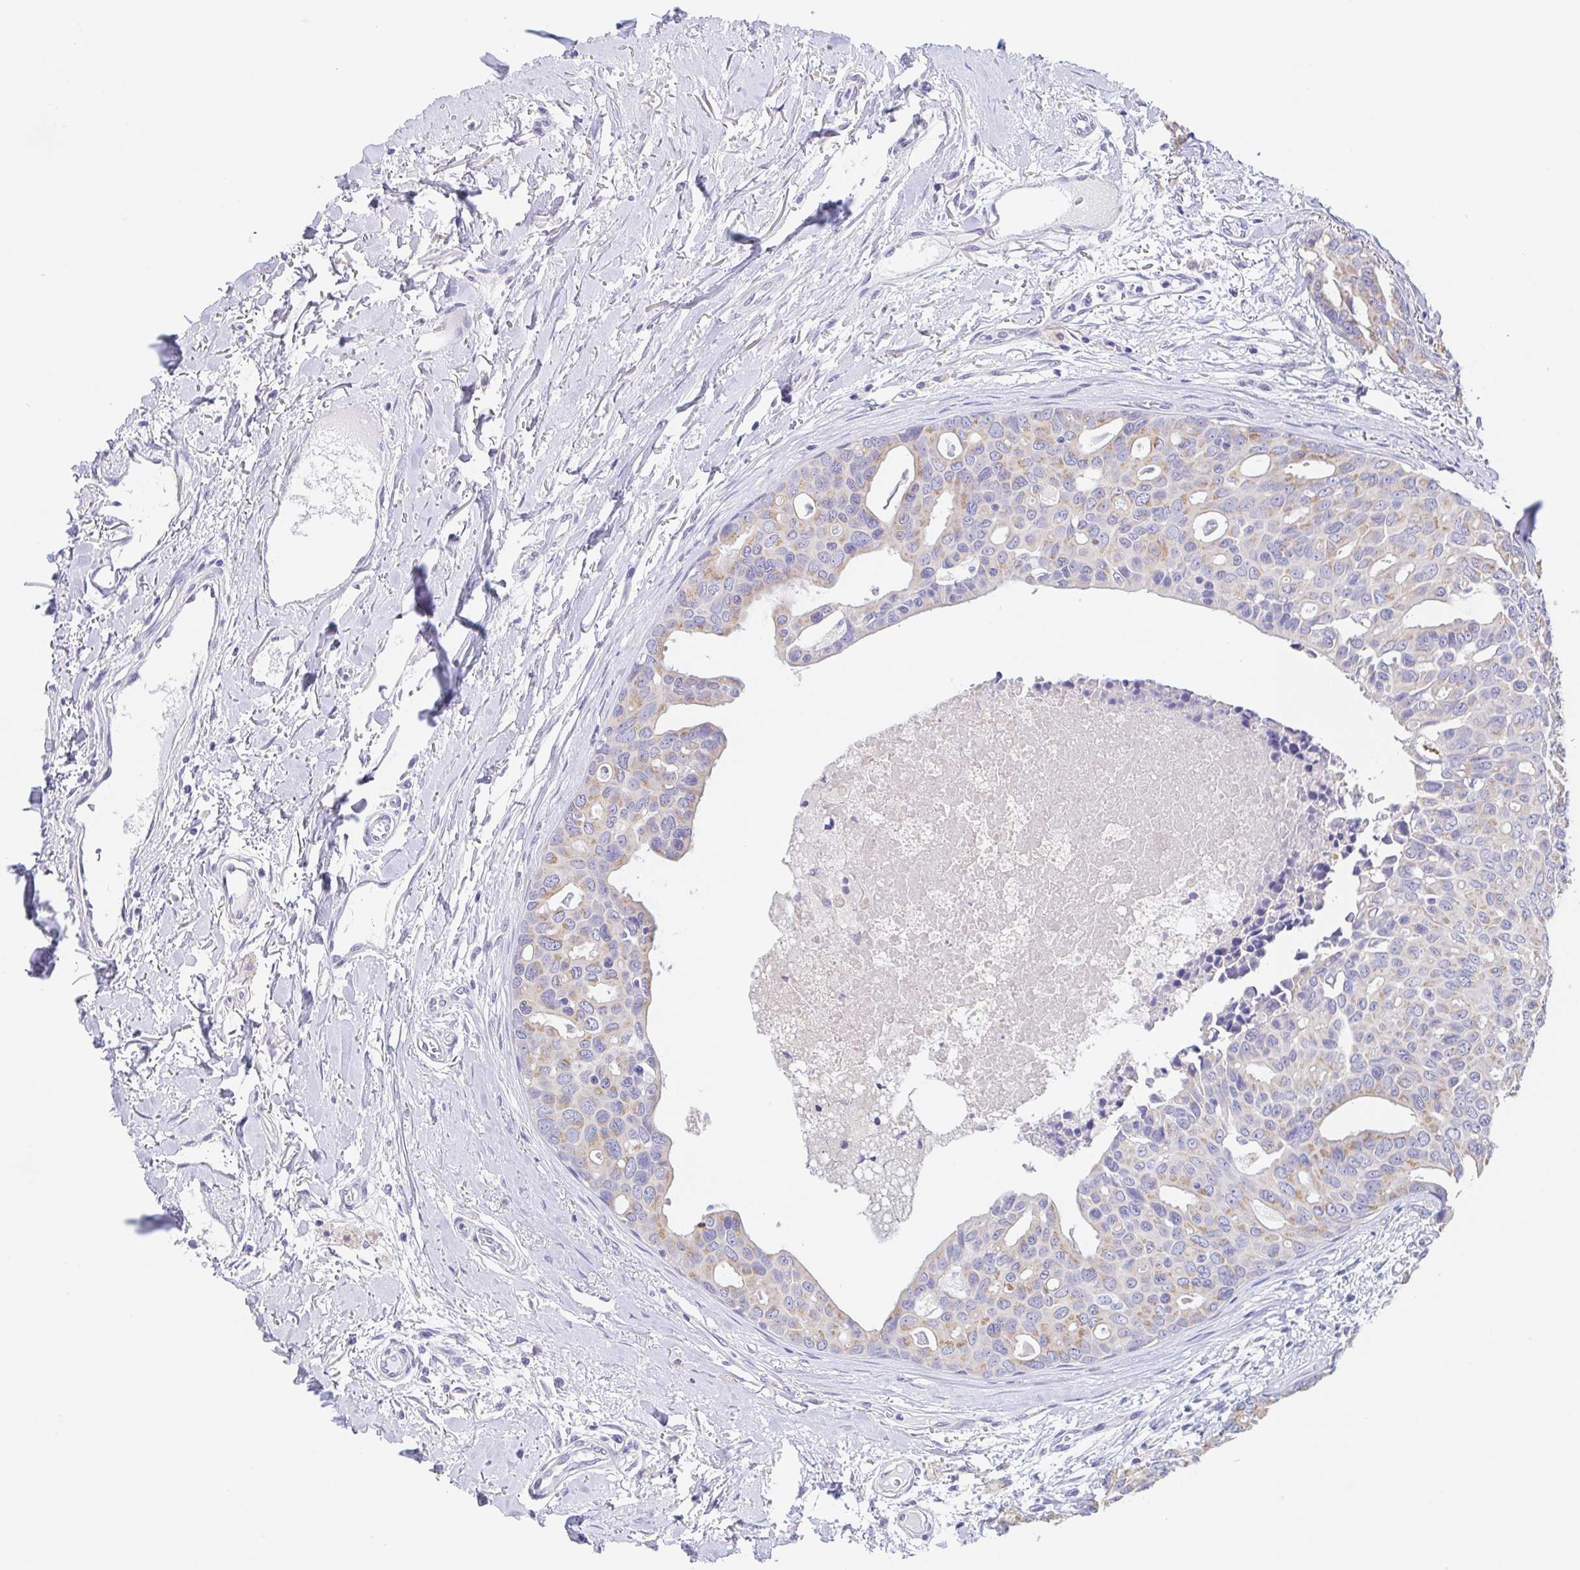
{"staining": {"intensity": "weak", "quantity": "25%-75%", "location": "cytoplasmic/membranous"}, "tissue": "breast cancer", "cell_type": "Tumor cells", "image_type": "cancer", "snomed": [{"axis": "morphology", "description": "Duct carcinoma"}, {"axis": "topography", "description": "Breast"}], "caption": "The histopathology image demonstrates staining of breast intraductal carcinoma, revealing weak cytoplasmic/membranous protein positivity (brown color) within tumor cells.", "gene": "SCG3", "patient": {"sex": "female", "age": 54}}